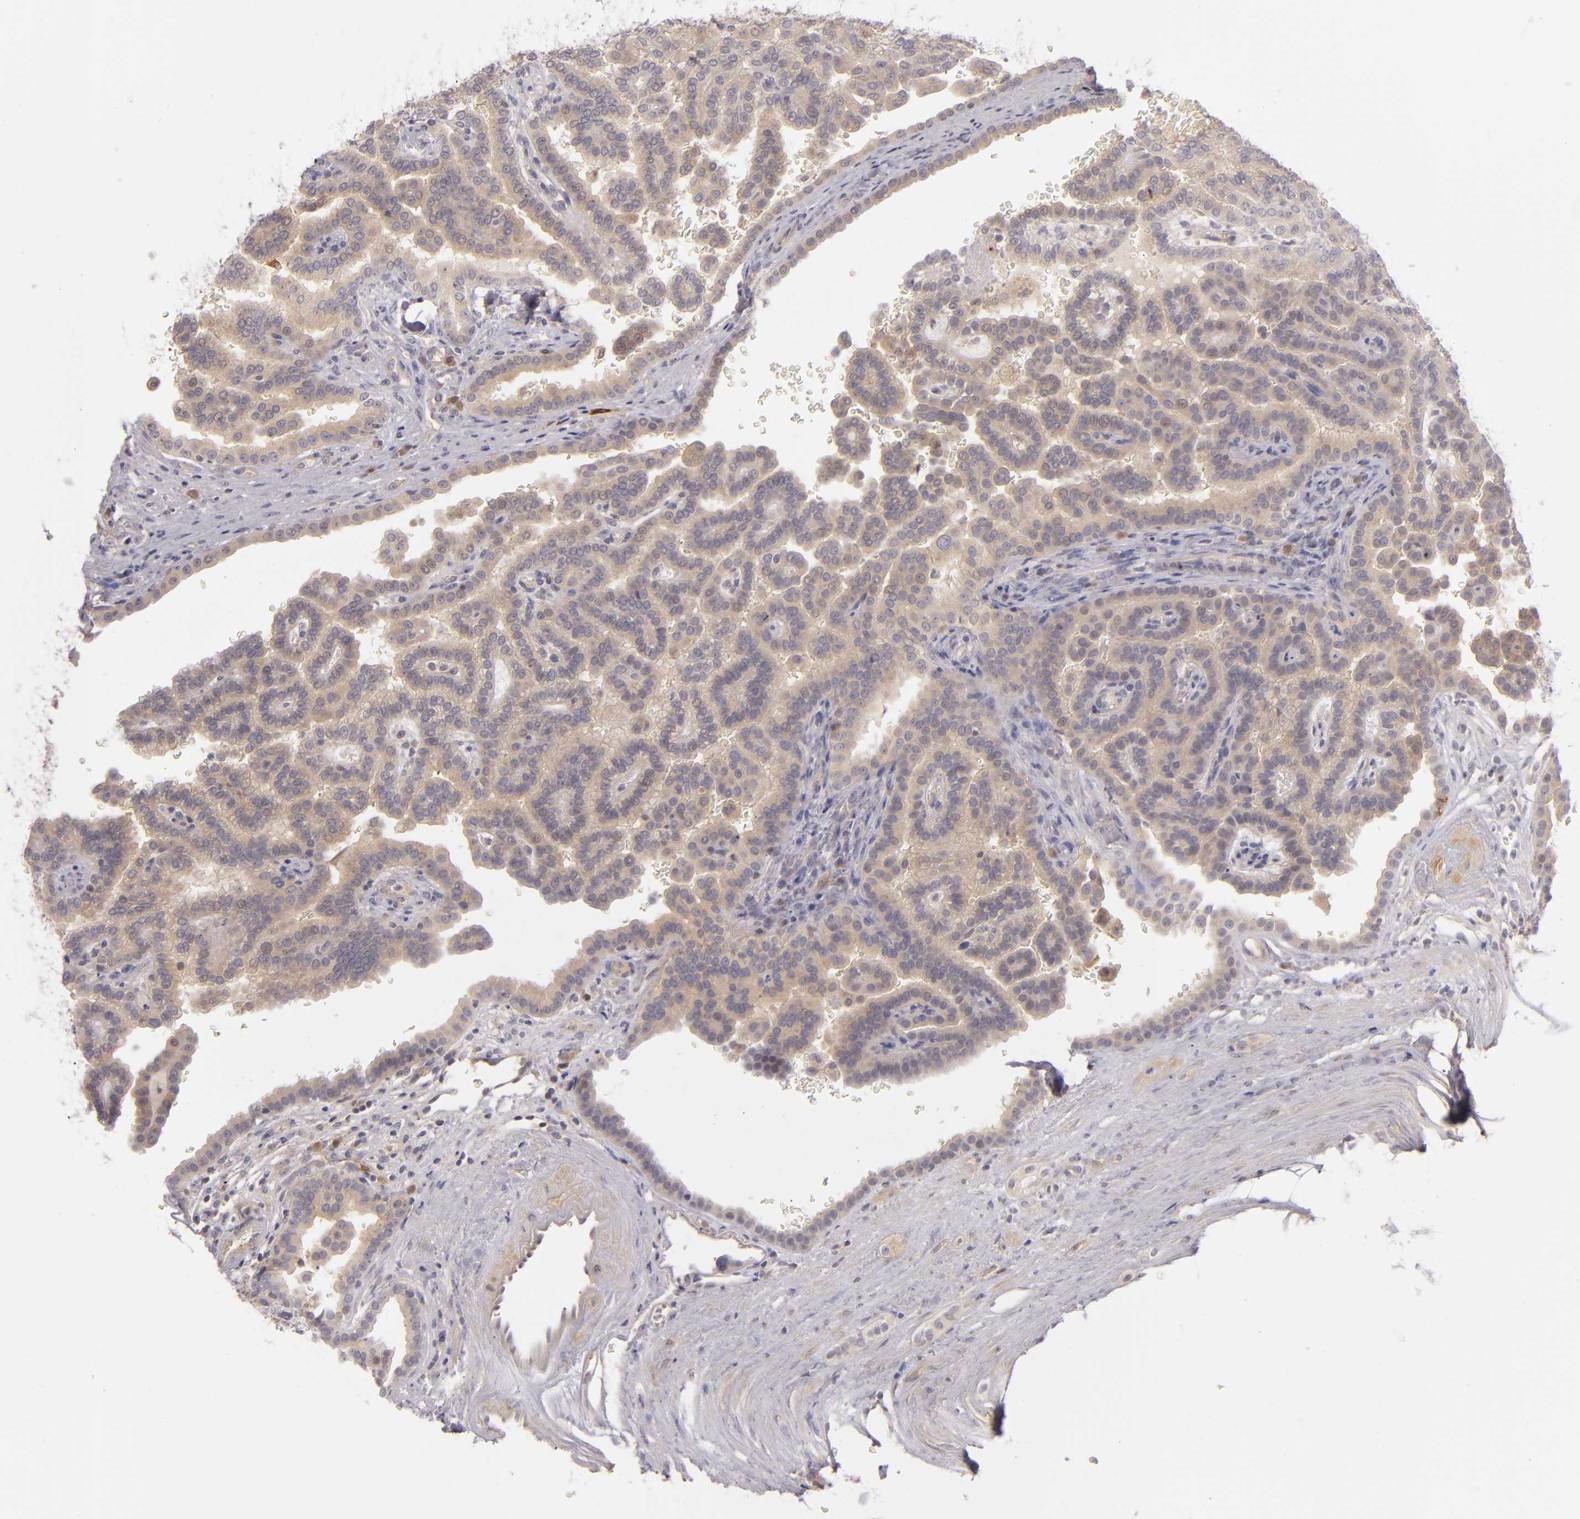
{"staining": {"intensity": "weak", "quantity": ">75%", "location": "cytoplasmic/membranous"}, "tissue": "renal cancer", "cell_type": "Tumor cells", "image_type": "cancer", "snomed": [{"axis": "morphology", "description": "Adenocarcinoma, NOS"}, {"axis": "topography", "description": "Kidney"}], "caption": "Renal cancer stained with a brown dye reveals weak cytoplasmic/membranous positive positivity in about >75% of tumor cells.", "gene": "CD83", "patient": {"sex": "male", "age": 61}}